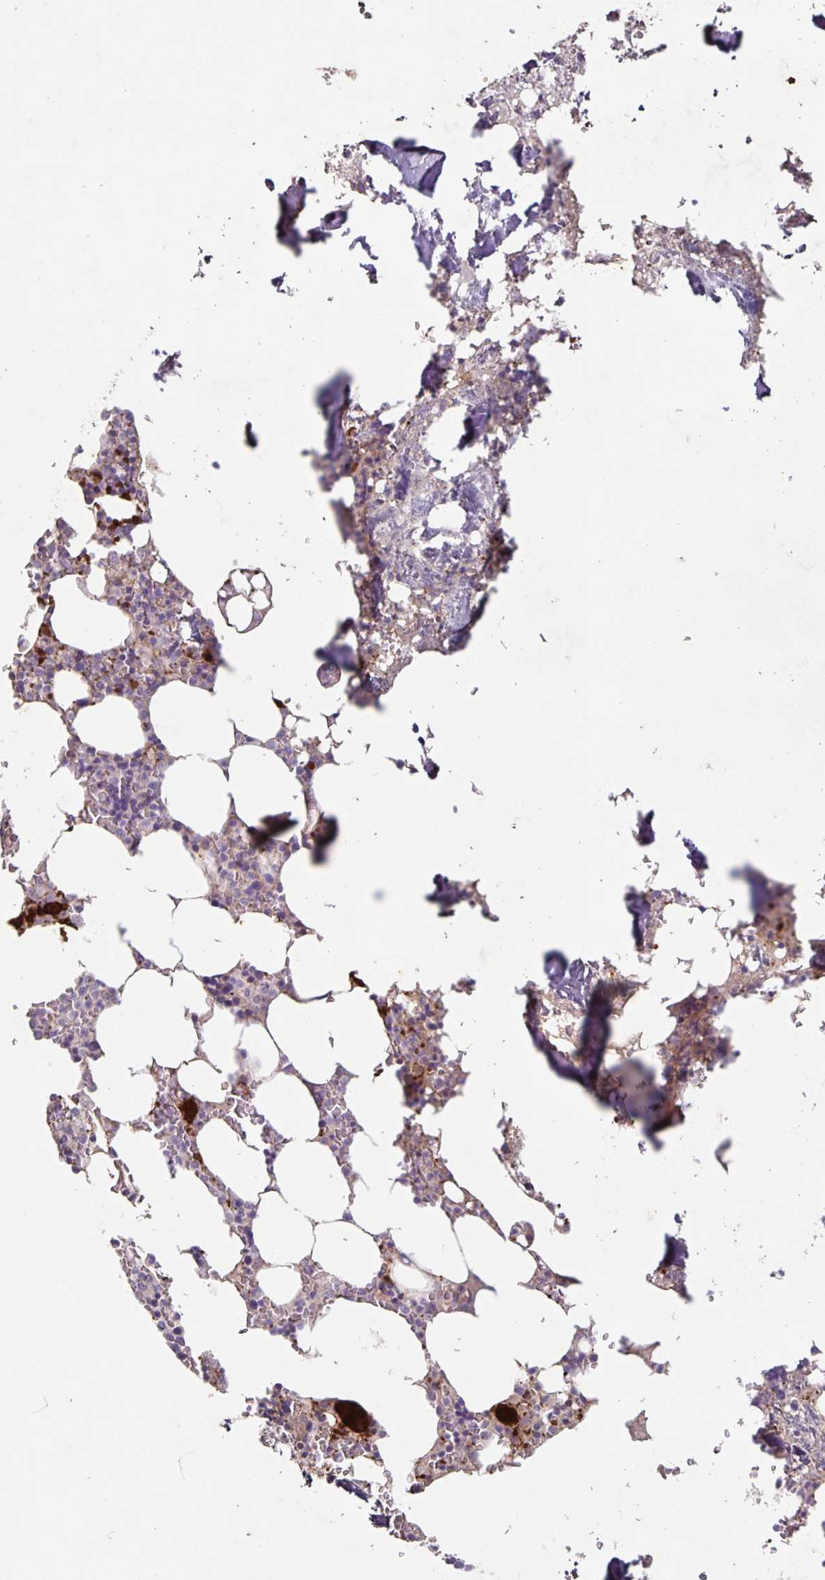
{"staining": {"intensity": "strong", "quantity": "<25%", "location": "cytoplasmic/membranous"}, "tissue": "bone marrow", "cell_type": "Hematopoietic cells", "image_type": "normal", "snomed": [{"axis": "morphology", "description": "Normal tissue, NOS"}, {"axis": "topography", "description": "Bone marrow"}], "caption": "This is a histology image of immunohistochemistry staining of normal bone marrow, which shows strong expression in the cytoplasmic/membranous of hematopoietic cells.", "gene": "ITGA2", "patient": {"sex": "male", "age": 64}}